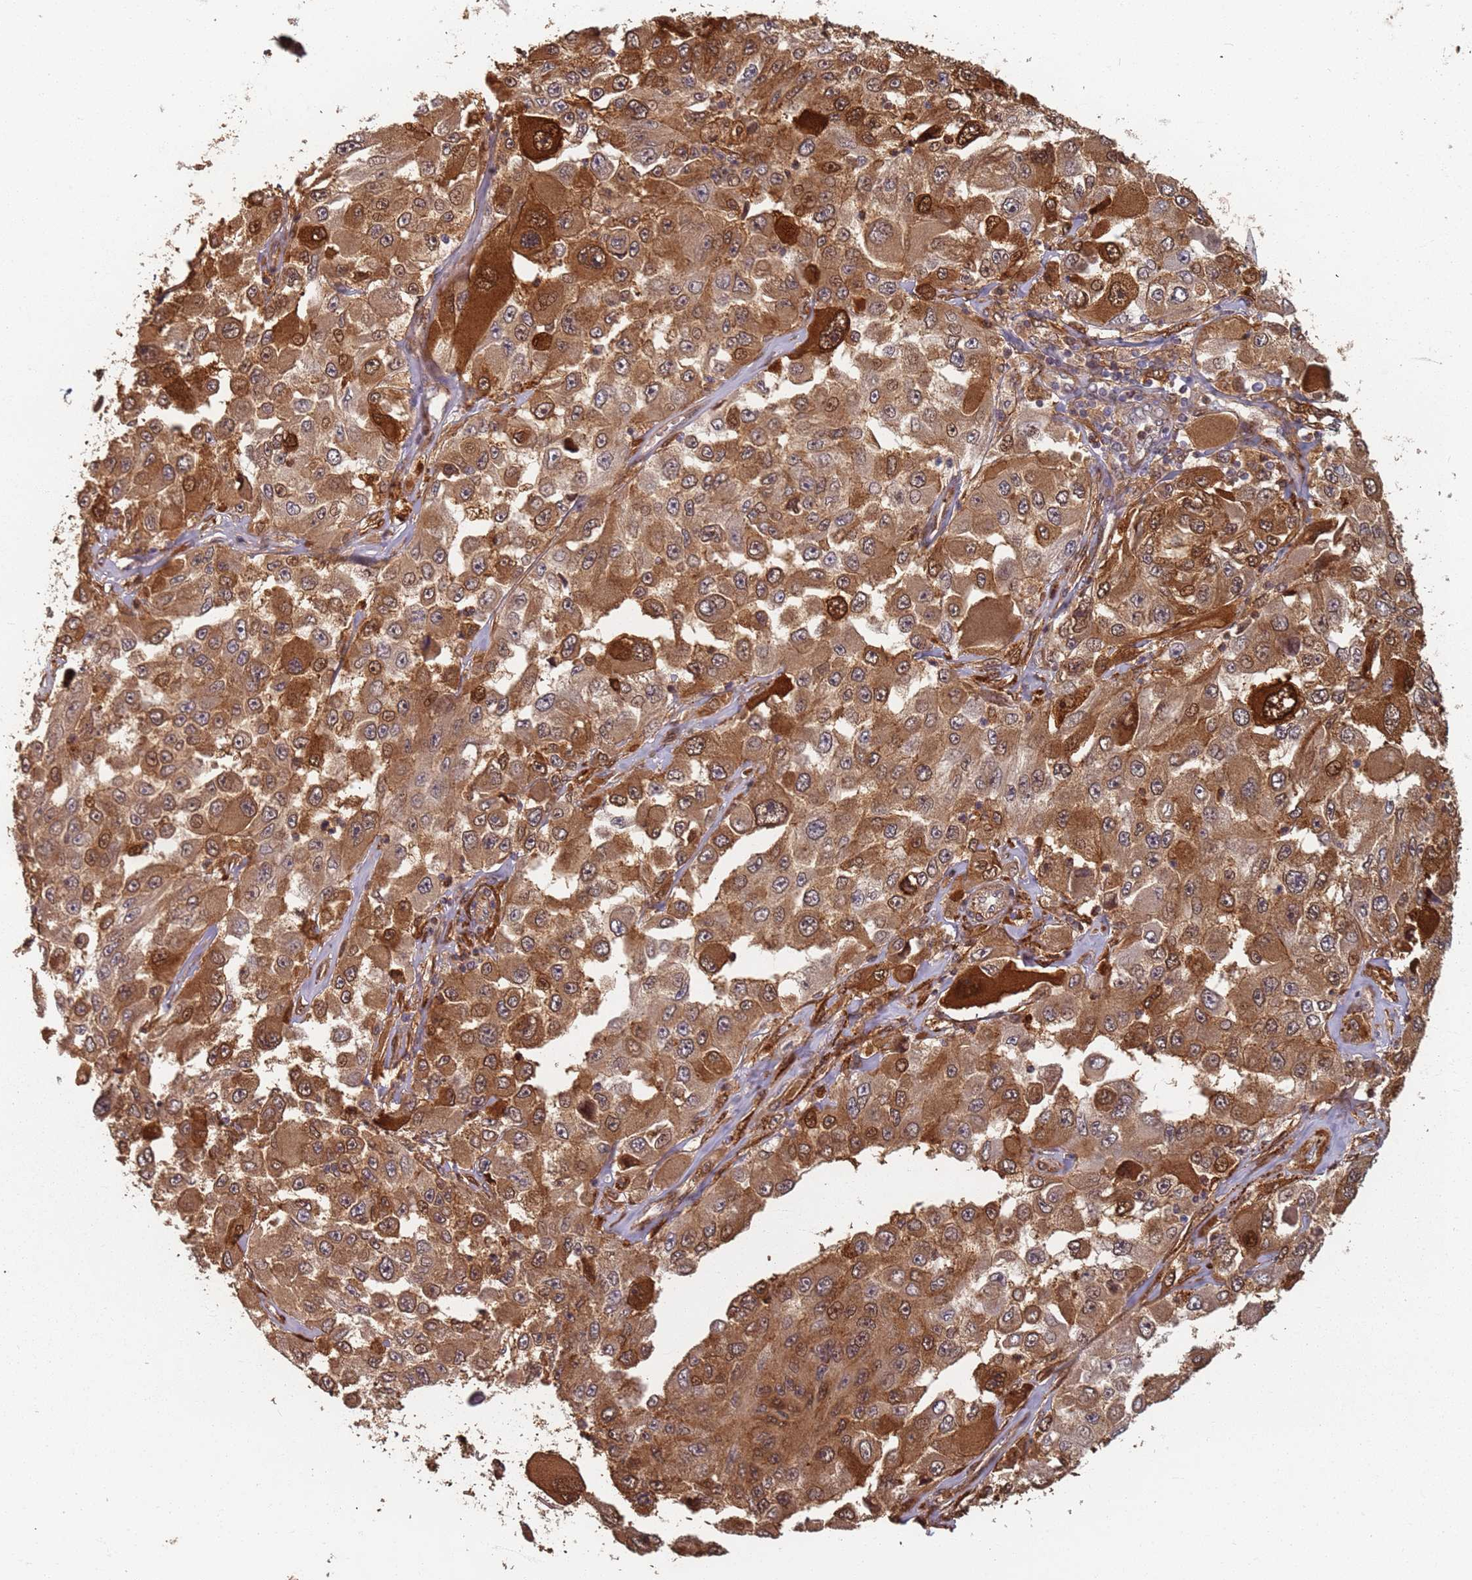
{"staining": {"intensity": "strong", "quantity": ">75%", "location": "cytoplasmic/membranous,nuclear"}, "tissue": "melanoma", "cell_type": "Tumor cells", "image_type": "cancer", "snomed": [{"axis": "morphology", "description": "Malignant melanoma, Metastatic site"}, {"axis": "topography", "description": "Lymph node"}], "caption": "Melanoma tissue reveals strong cytoplasmic/membranous and nuclear expression in about >75% of tumor cells, visualized by immunohistochemistry. Using DAB (3,3'-diaminobenzidine) (brown) and hematoxylin (blue) stains, captured at high magnification using brightfield microscopy.", "gene": "SDCCAG8", "patient": {"sex": "male", "age": 62}}